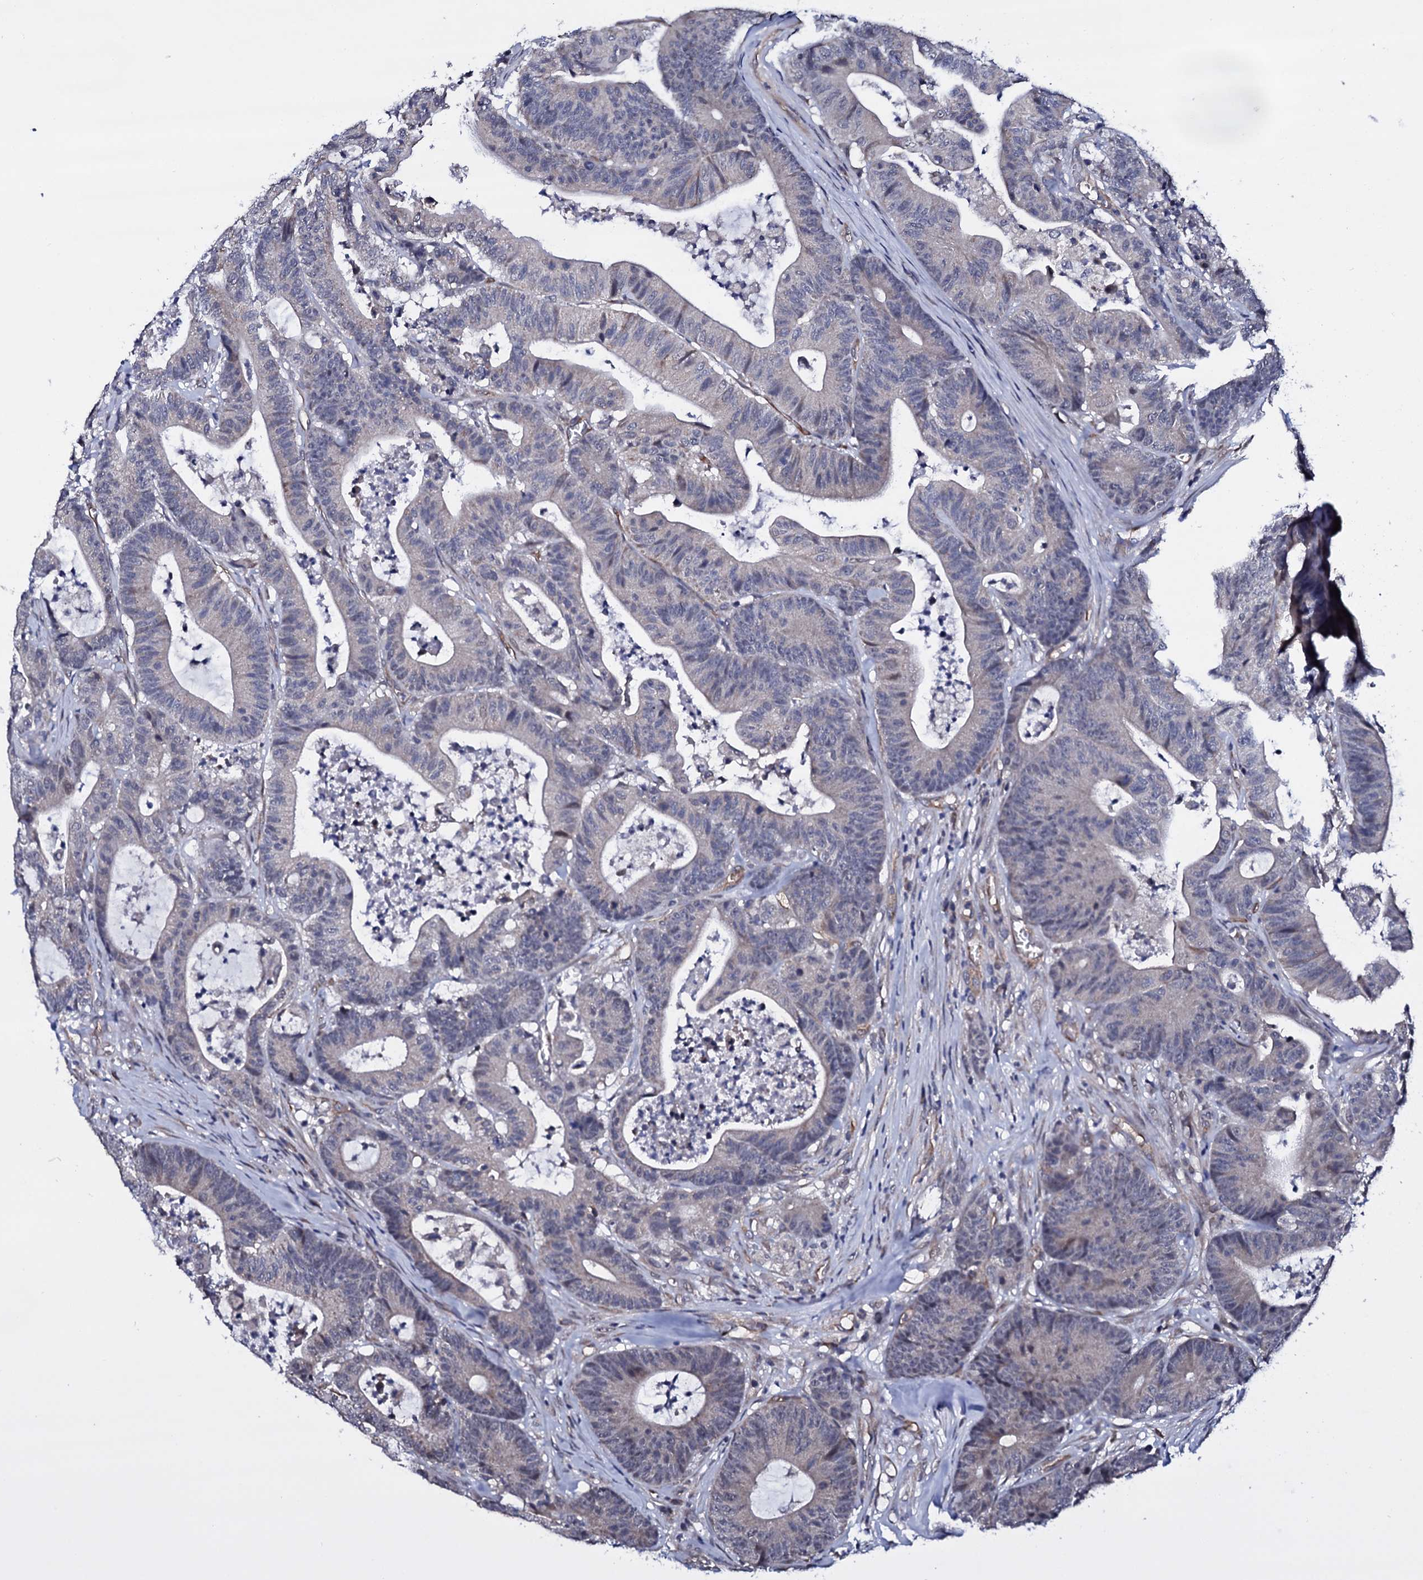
{"staining": {"intensity": "negative", "quantity": "none", "location": "none"}, "tissue": "colorectal cancer", "cell_type": "Tumor cells", "image_type": "cancer", "snomed": [{"axis": "morphology", "description": "Adenocarcinoma, NOS"}, {"axis": "topography", "description": "Colon"}], "caption": "Immunohistochemical staining of human colorectal adenocarcinoma displays no significant expression in tumor cells. (IHC, brightfield microscopy, high magnification).", "gene": "GAREM1", "patient": {"sex": "female", "age": 84}}